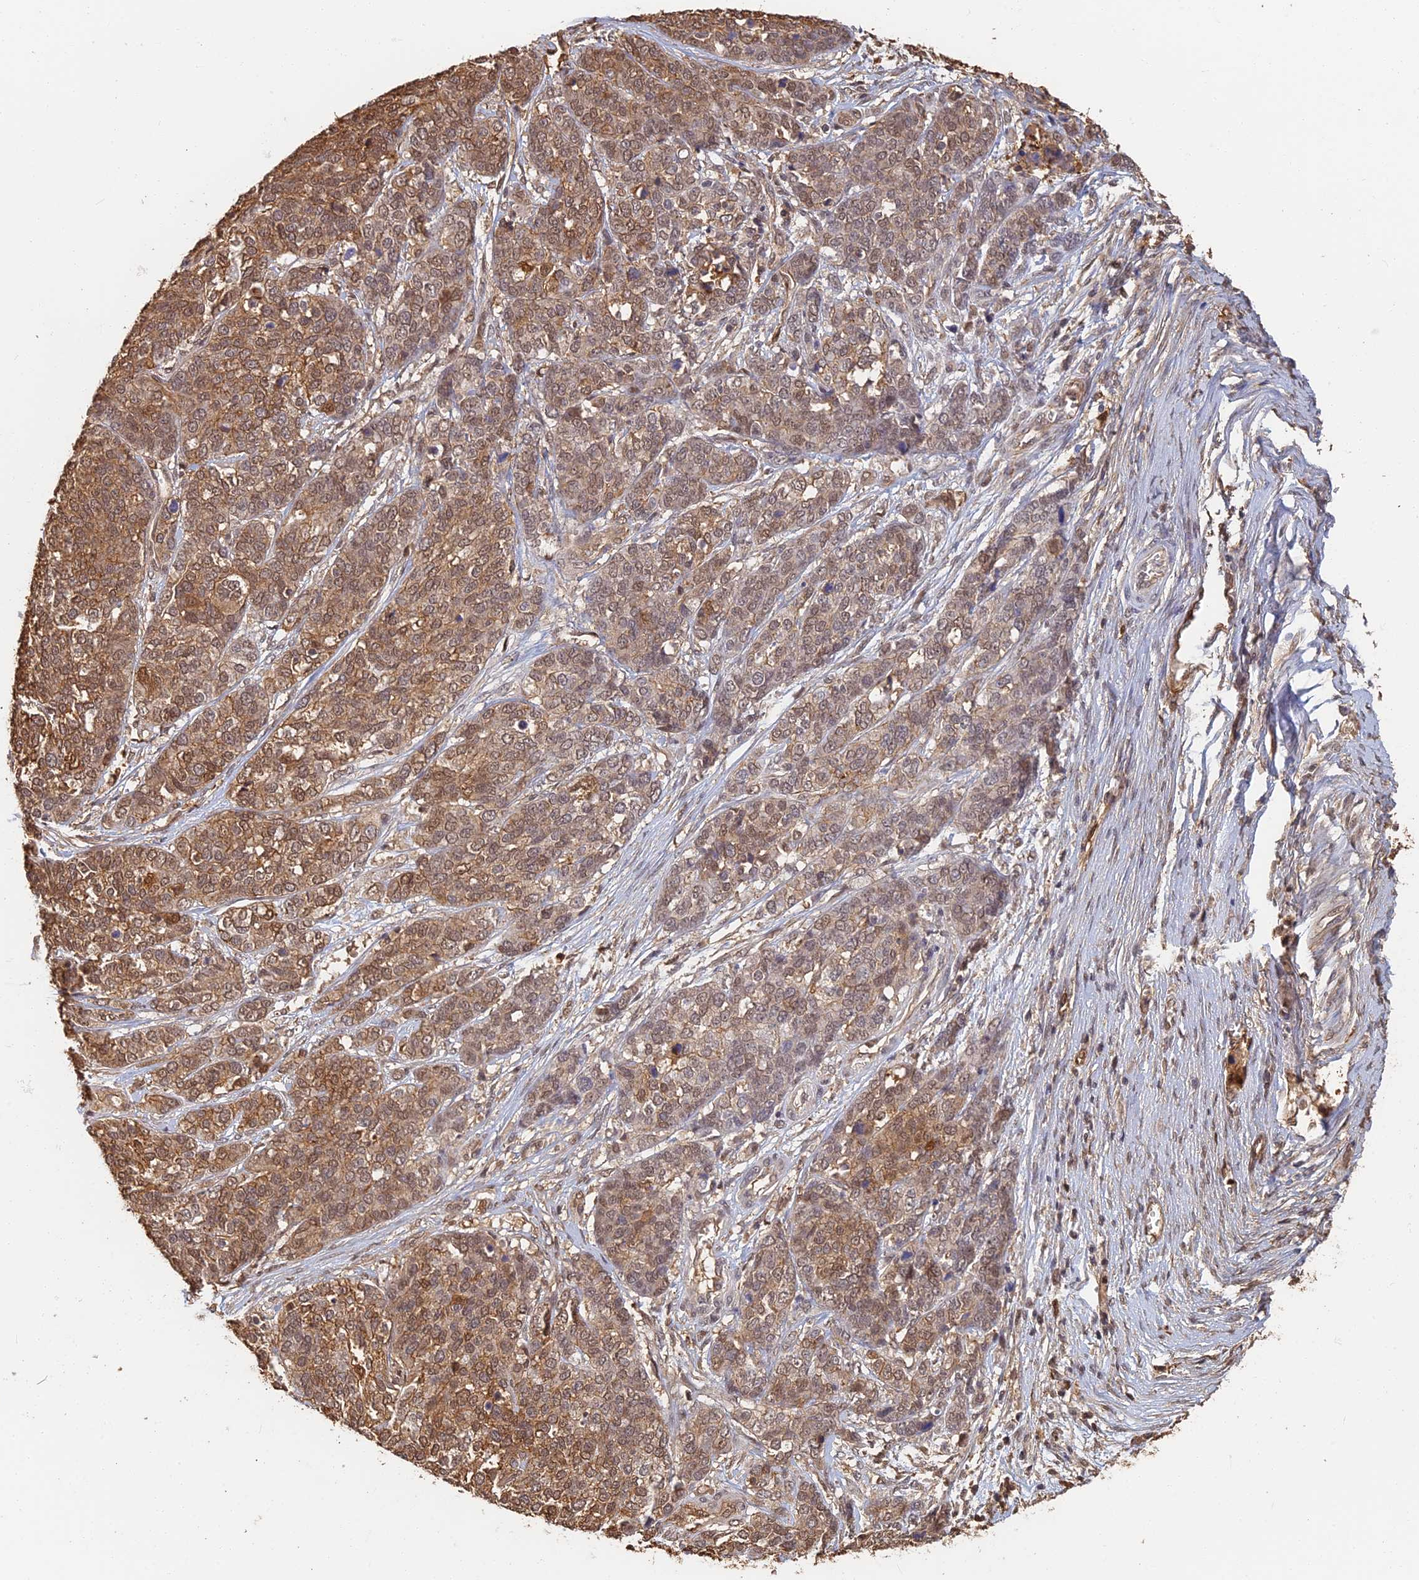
{"staining": {"intensity": "moderate", "quantity": ">75%", "location": "cytoplasmic/membranous"}, "tissue": "ovarian cancer", "cell_type": "Tumor cells", "image_type": "cancer", "snomed": [{"axis": "morphology", "description": "Cystadenocarcinoma, serous, NOS"}, {"axis": "topography", "description": "Ovary"}], "caption": "Immunohistochemical staining of ovarian cancer displays medium levels of moderate cytoplasmic/membranous protein positivity in about >75% of tumor cells.", "gene": "LRRN3", "patient": {"sex": "female", "age": 44}}